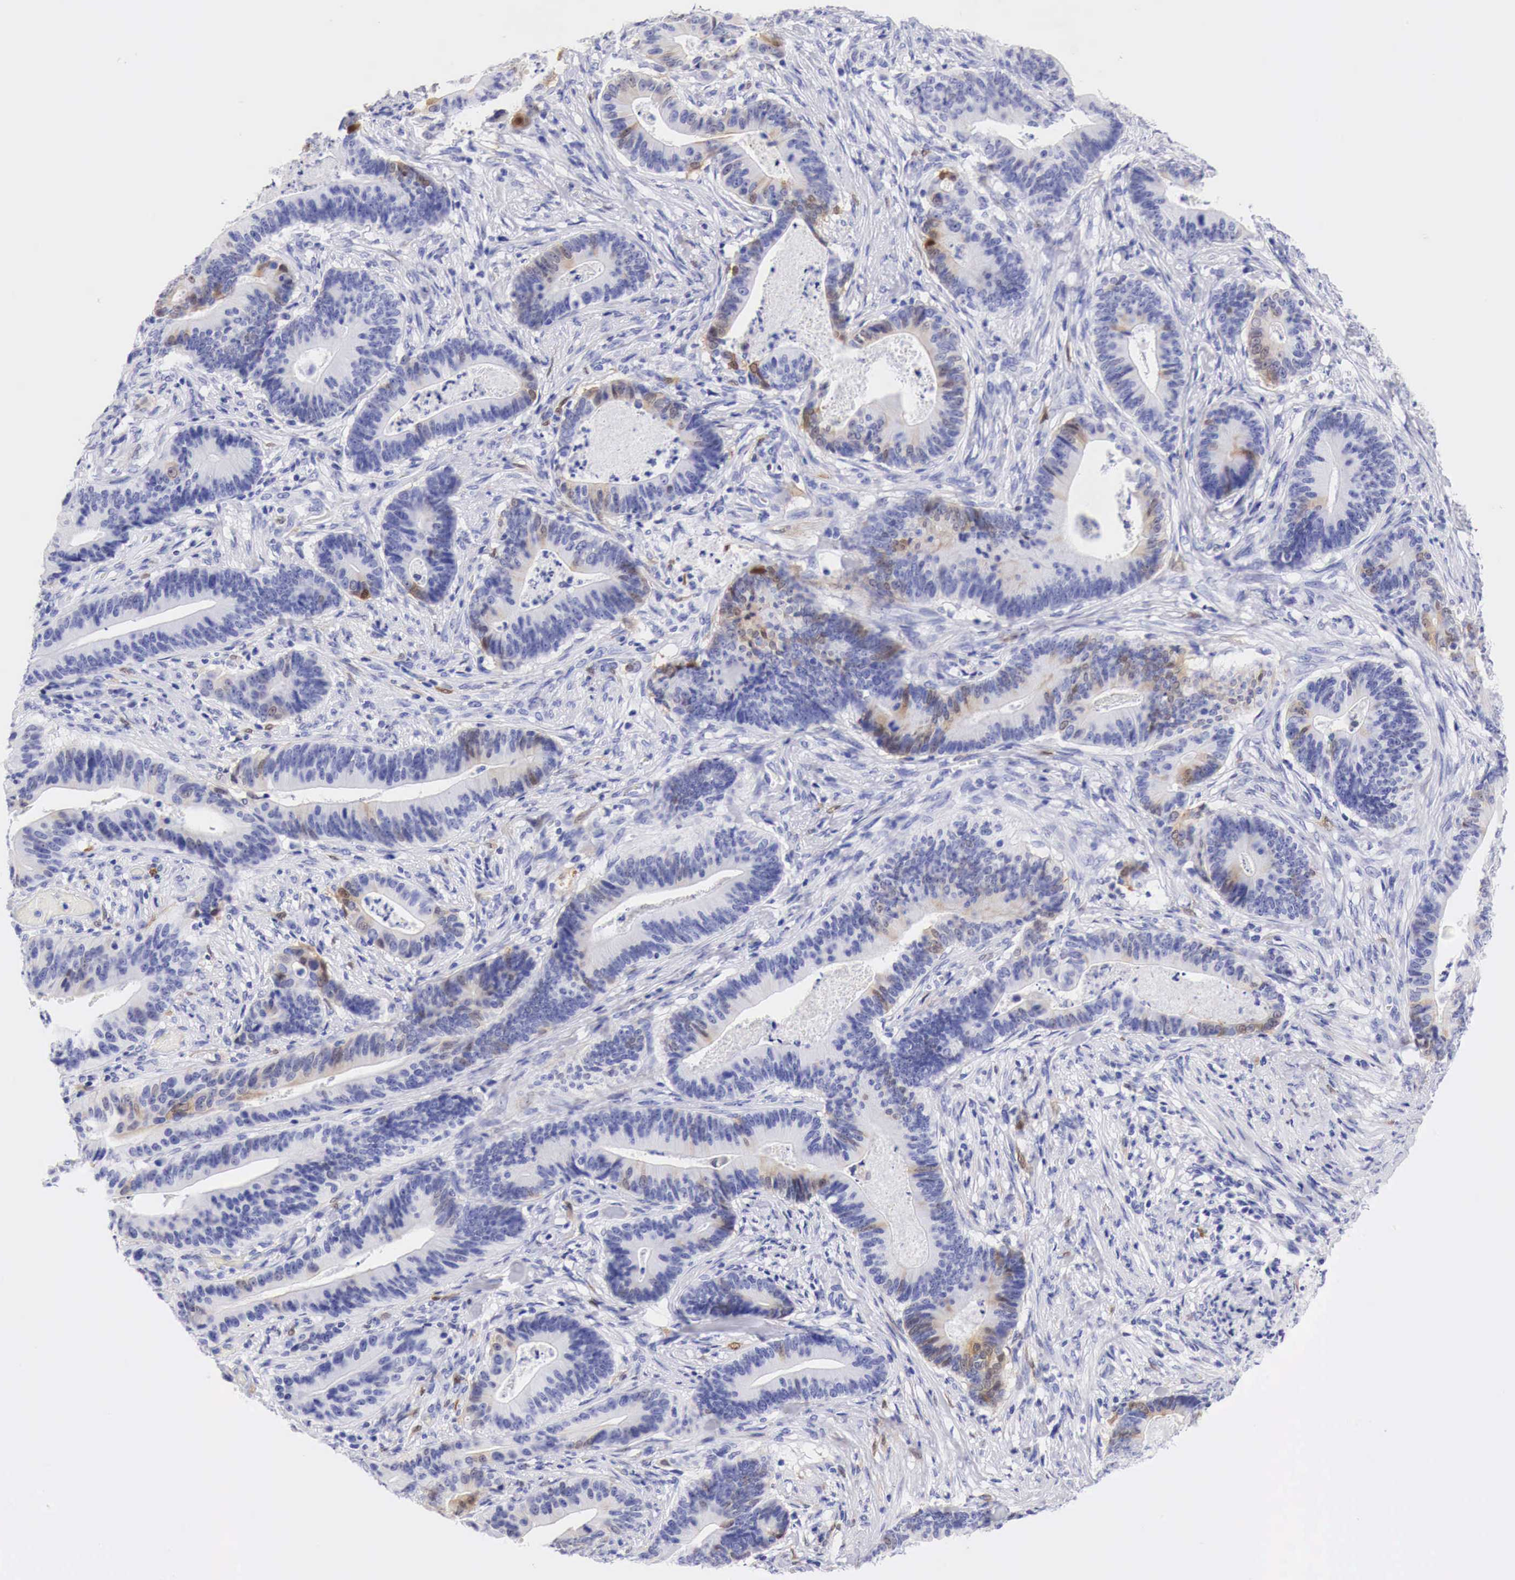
{"staining": {"intensity": "moderate", "quantity": "<25%", "location": "cytoplasmic/membranous,nuclear"}, "tissue": "stomach cancer", "cell_type": "Tumor cells", "image_type": "cancer", "snomed": [{"axis": "morphology", "description": "Adenocarcinoma, NOS"}, {"axis": "topography", "description": "Stomach, lower"}], "caption": "IHC photomicrograph of neoplastic tissue: human stomach cancer stained using IHC demonstrates low levels of moderate protein expression localized specifically in the cytoplasmic/membranous and nuclear of tumor cells, appearing as a cytoplasmic/membranous and nuclear brown color.", "gene": "CDKN2A", "patient": {"sex": "female", "age": 86}}